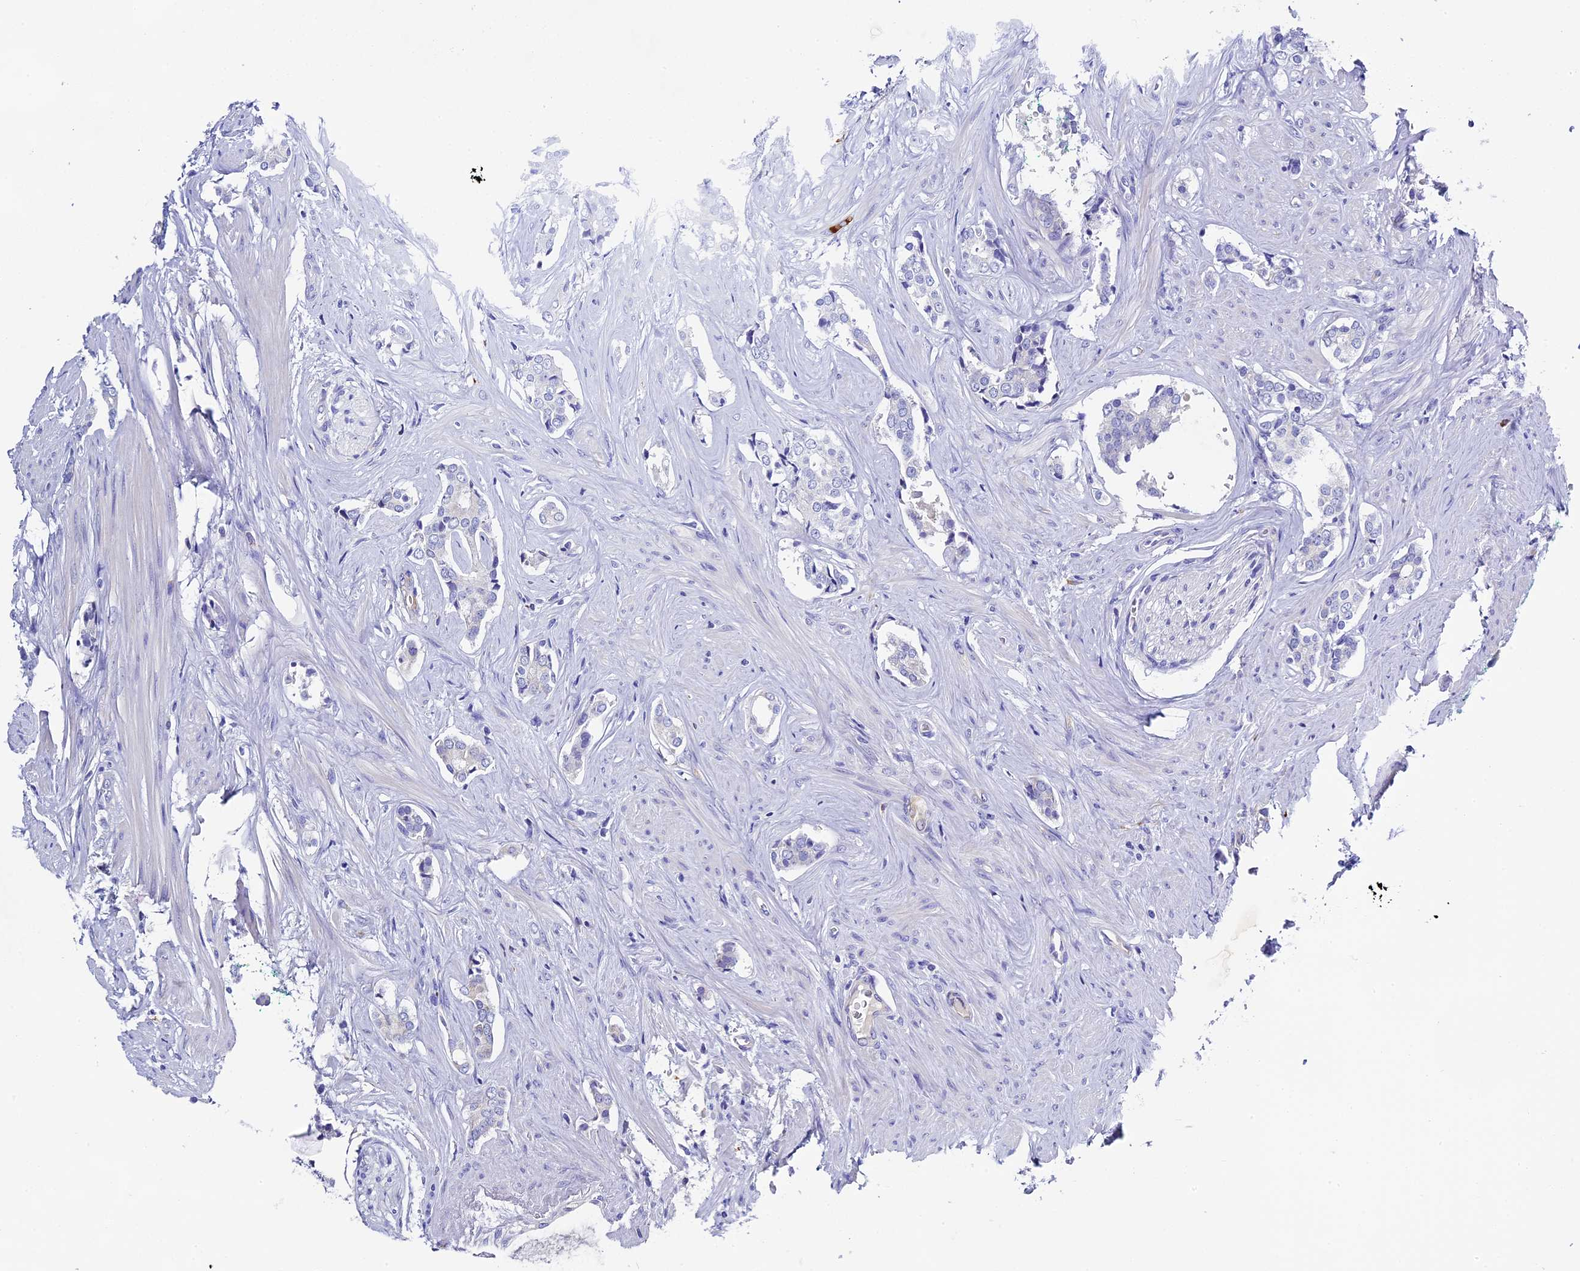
{"staining": {"intensity": "negative", "quantity": "none", "location": "none"}, "tissue": "prostate cancer", "cell_type": "Tumor cells", "image_type": "cancer", "snomed": [{"axis": "morphology", "description": "Adenocarcinoma, High grade"}, {"axis": "topography", "description": "Prostate"}], "caption": "High power microscopy image of an immunohistochemistry photomicrograph of prostate cancer (adenocarcinoma (high-grade)), revealing no significant positivity in tumor cells.", "gene": "FKBP11", "patient": {"sex": "male", "age": 63}}